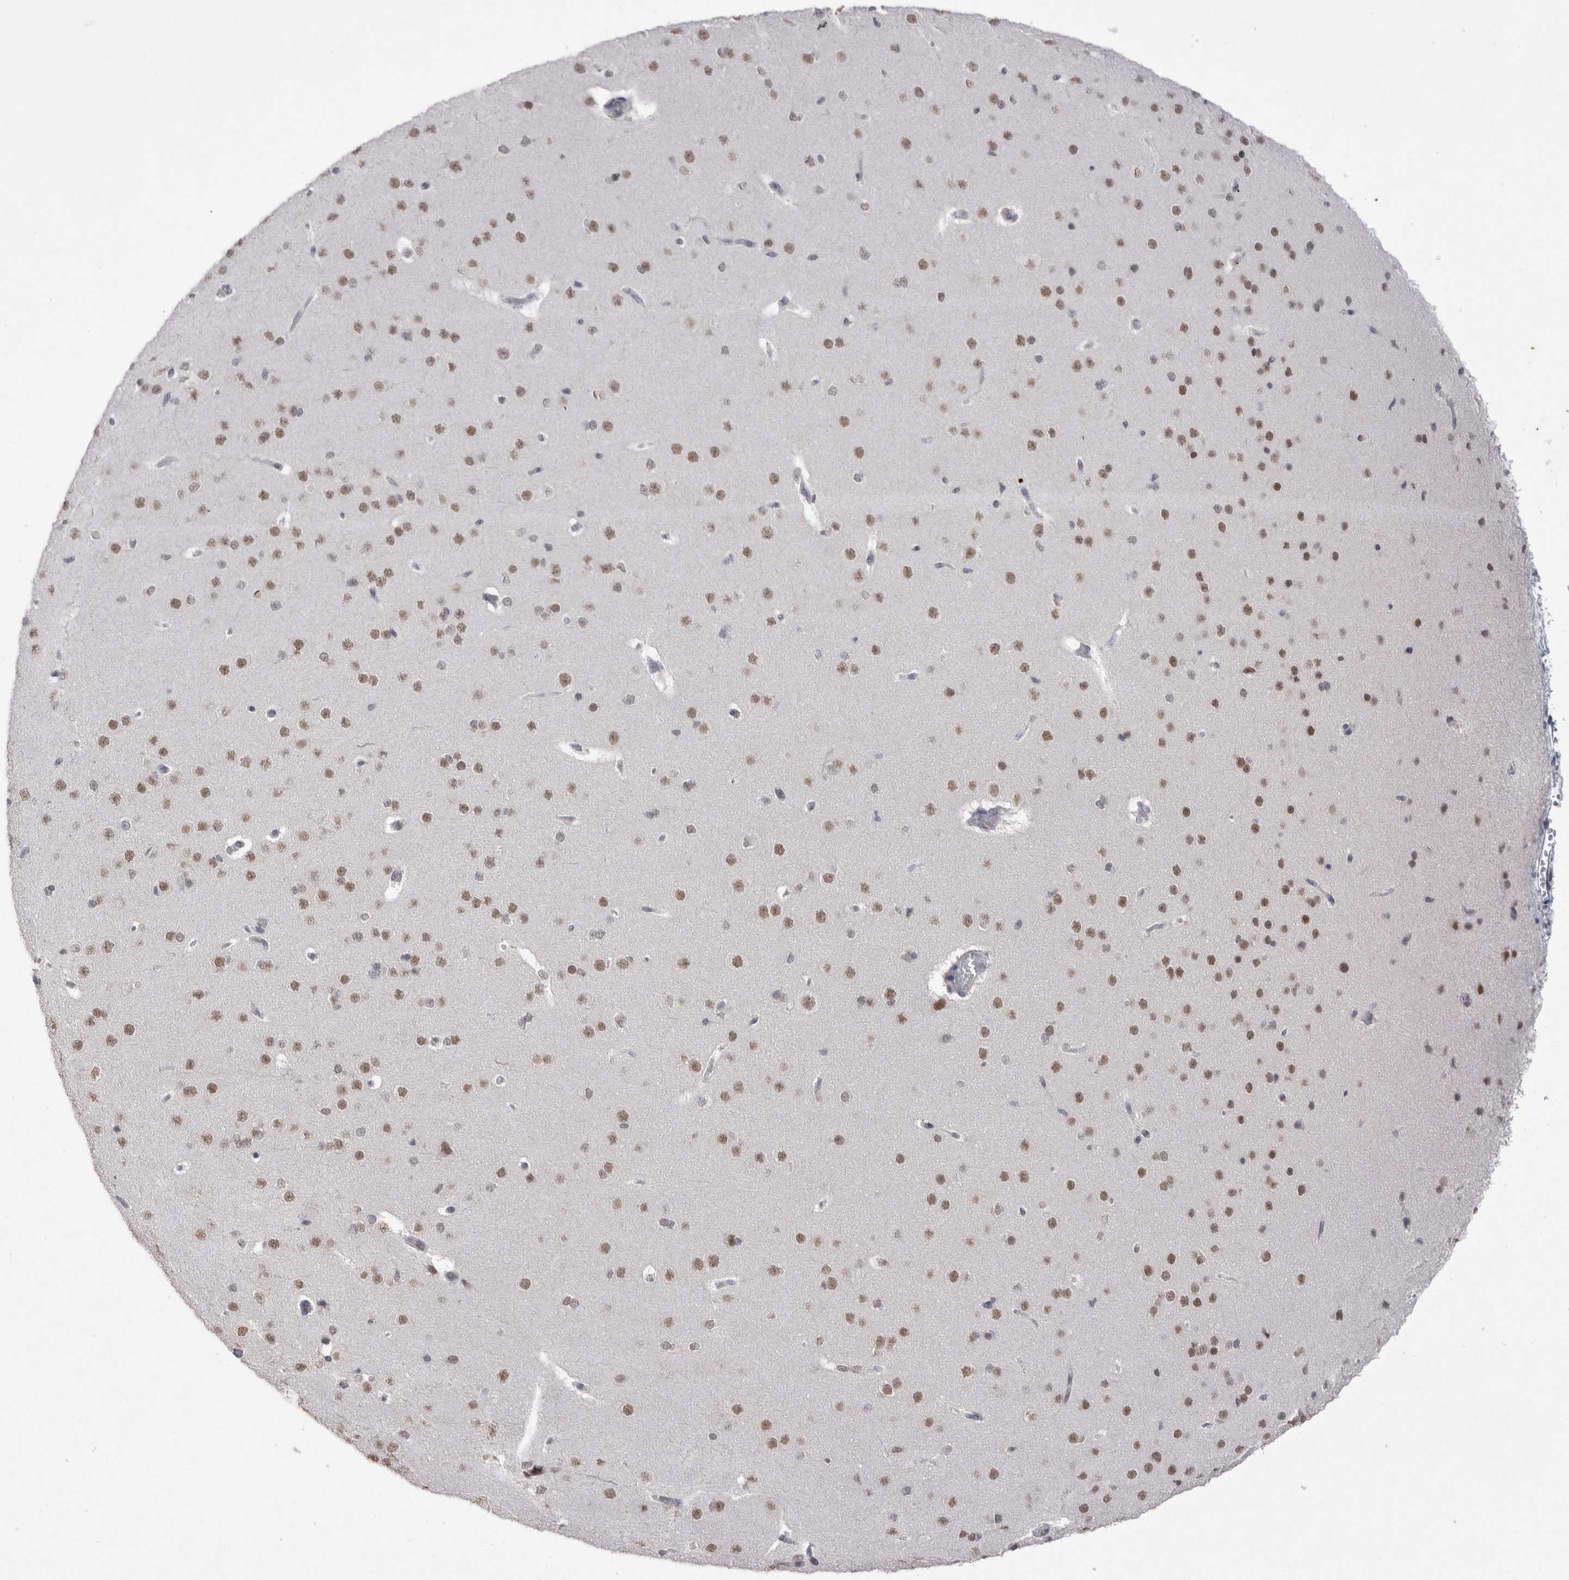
{"staining": {"intensity": "negative", "quantity": "none", "location": "none"}, "tissue": "cerebral cortex", "cell_type": "Endothelial cells", "image_type": "normal", "snomed": [{"axis": "morphology", "description": "Normal tissue, NOS"}, {"axis": "morphology", "description": "Developmental malformation"}, {"axis": "topography", "description": "Cerebral cortex"}], "caption": "Immunohistochemical staining of normal cerebral cortex exhibits no significant positivity in endothelial cells. (Immunohistochemistry (ihc), brightfield microscopy, high magnification).", "gene": "DDX4", "patient": {"sex": "female", "age": 30}}